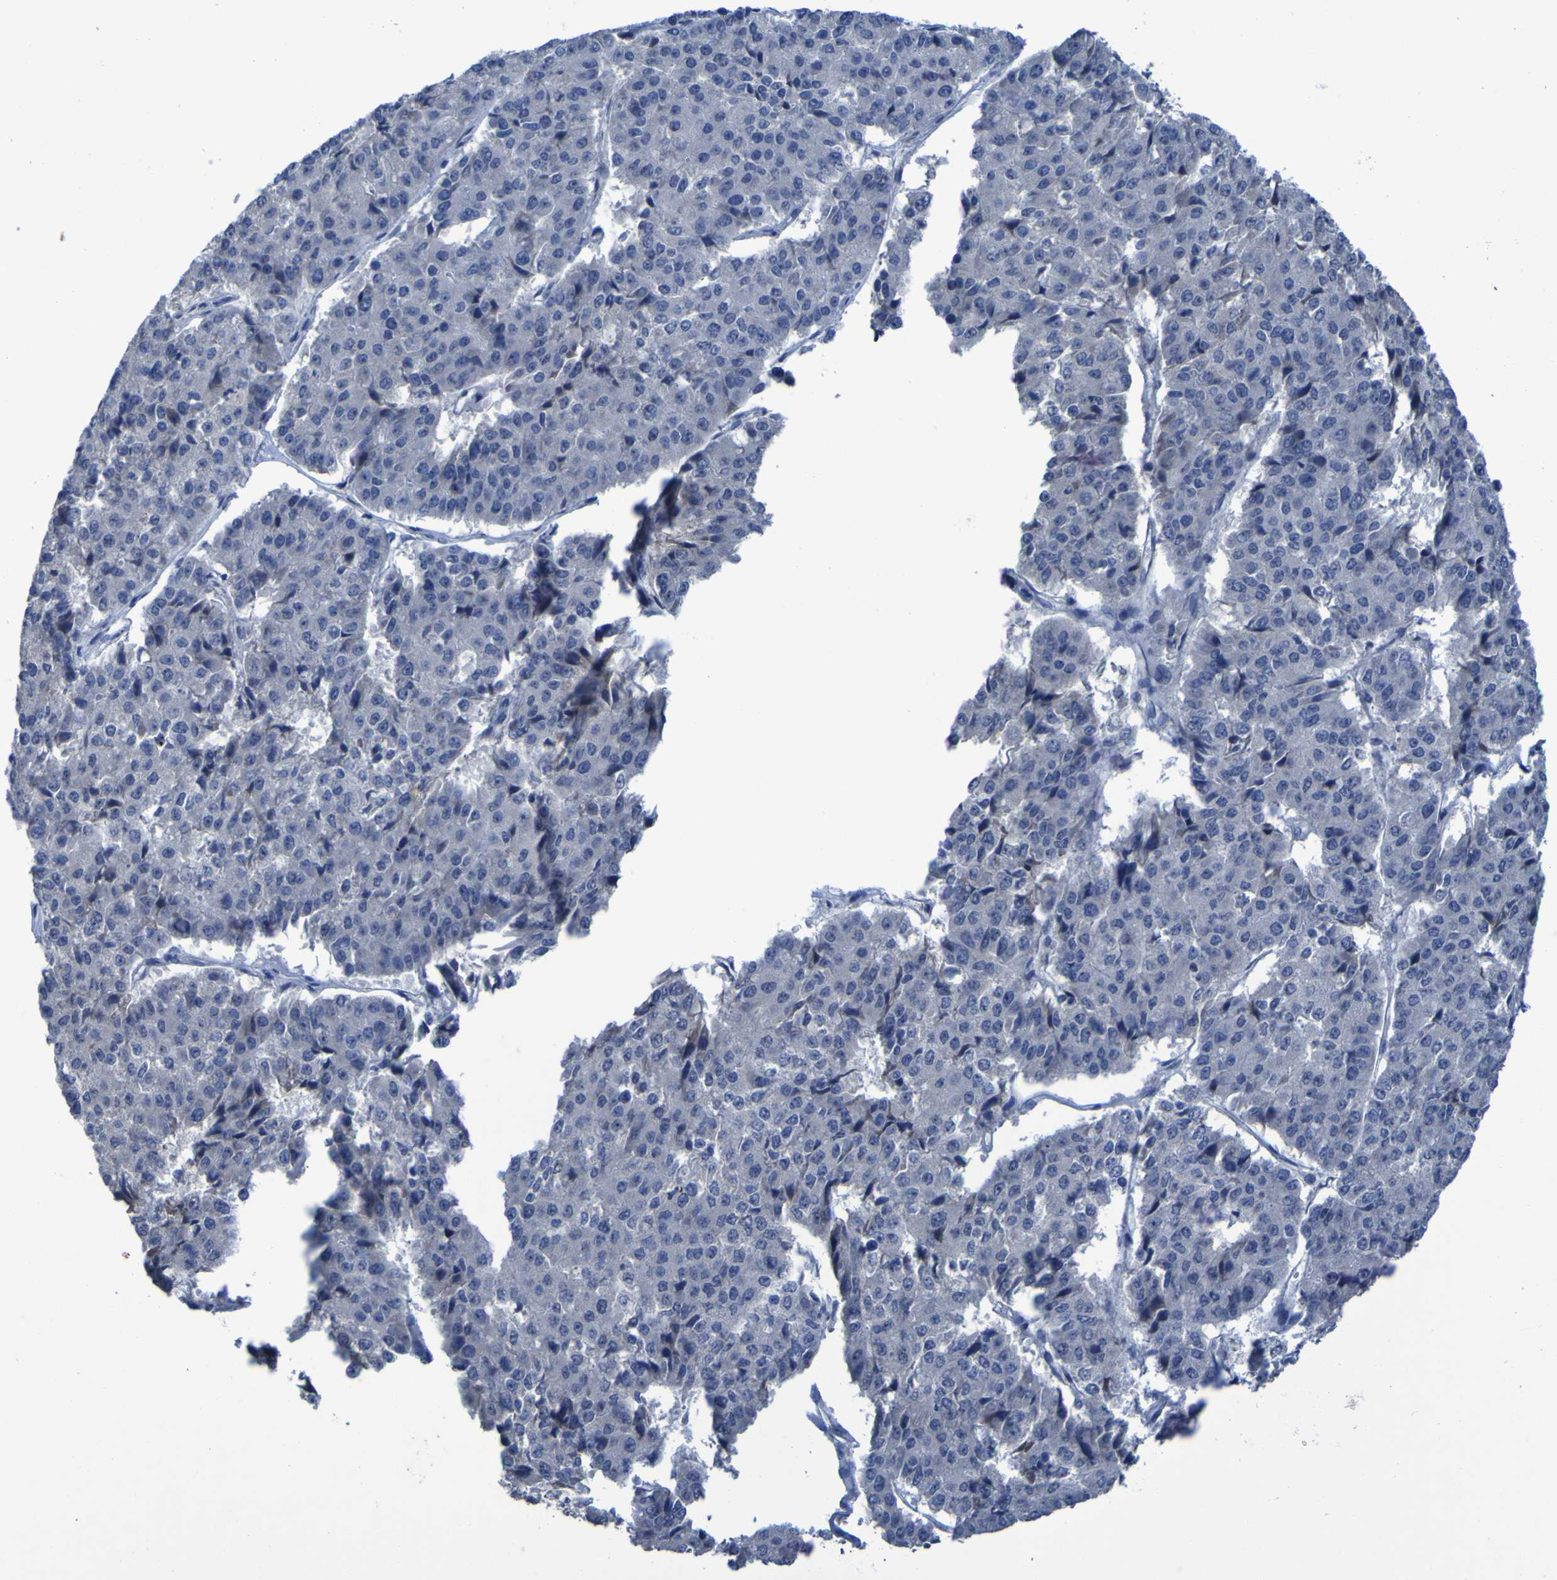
{"staining": {"intensity": "negative", "quantity": "none", "location": "none"}, "tissue": "pancreatic cancer", "cell_type": "Tumor cells", "image_type": "cancer", "snomed": [{"axis": "morphology", "description": "Adenocarcinoma, NOS"}, {"axis": "topography", "description": "Pancreas"}], "caption": "This micrograph is of adenocarcinoma (pancreatic) stained with IHC to label a protein in brown with the nuclei are counter-stained blue. There is no staining in tumor cells.", "gene": "CLDN18", "patient": {"sex": "male", "age": 50}}